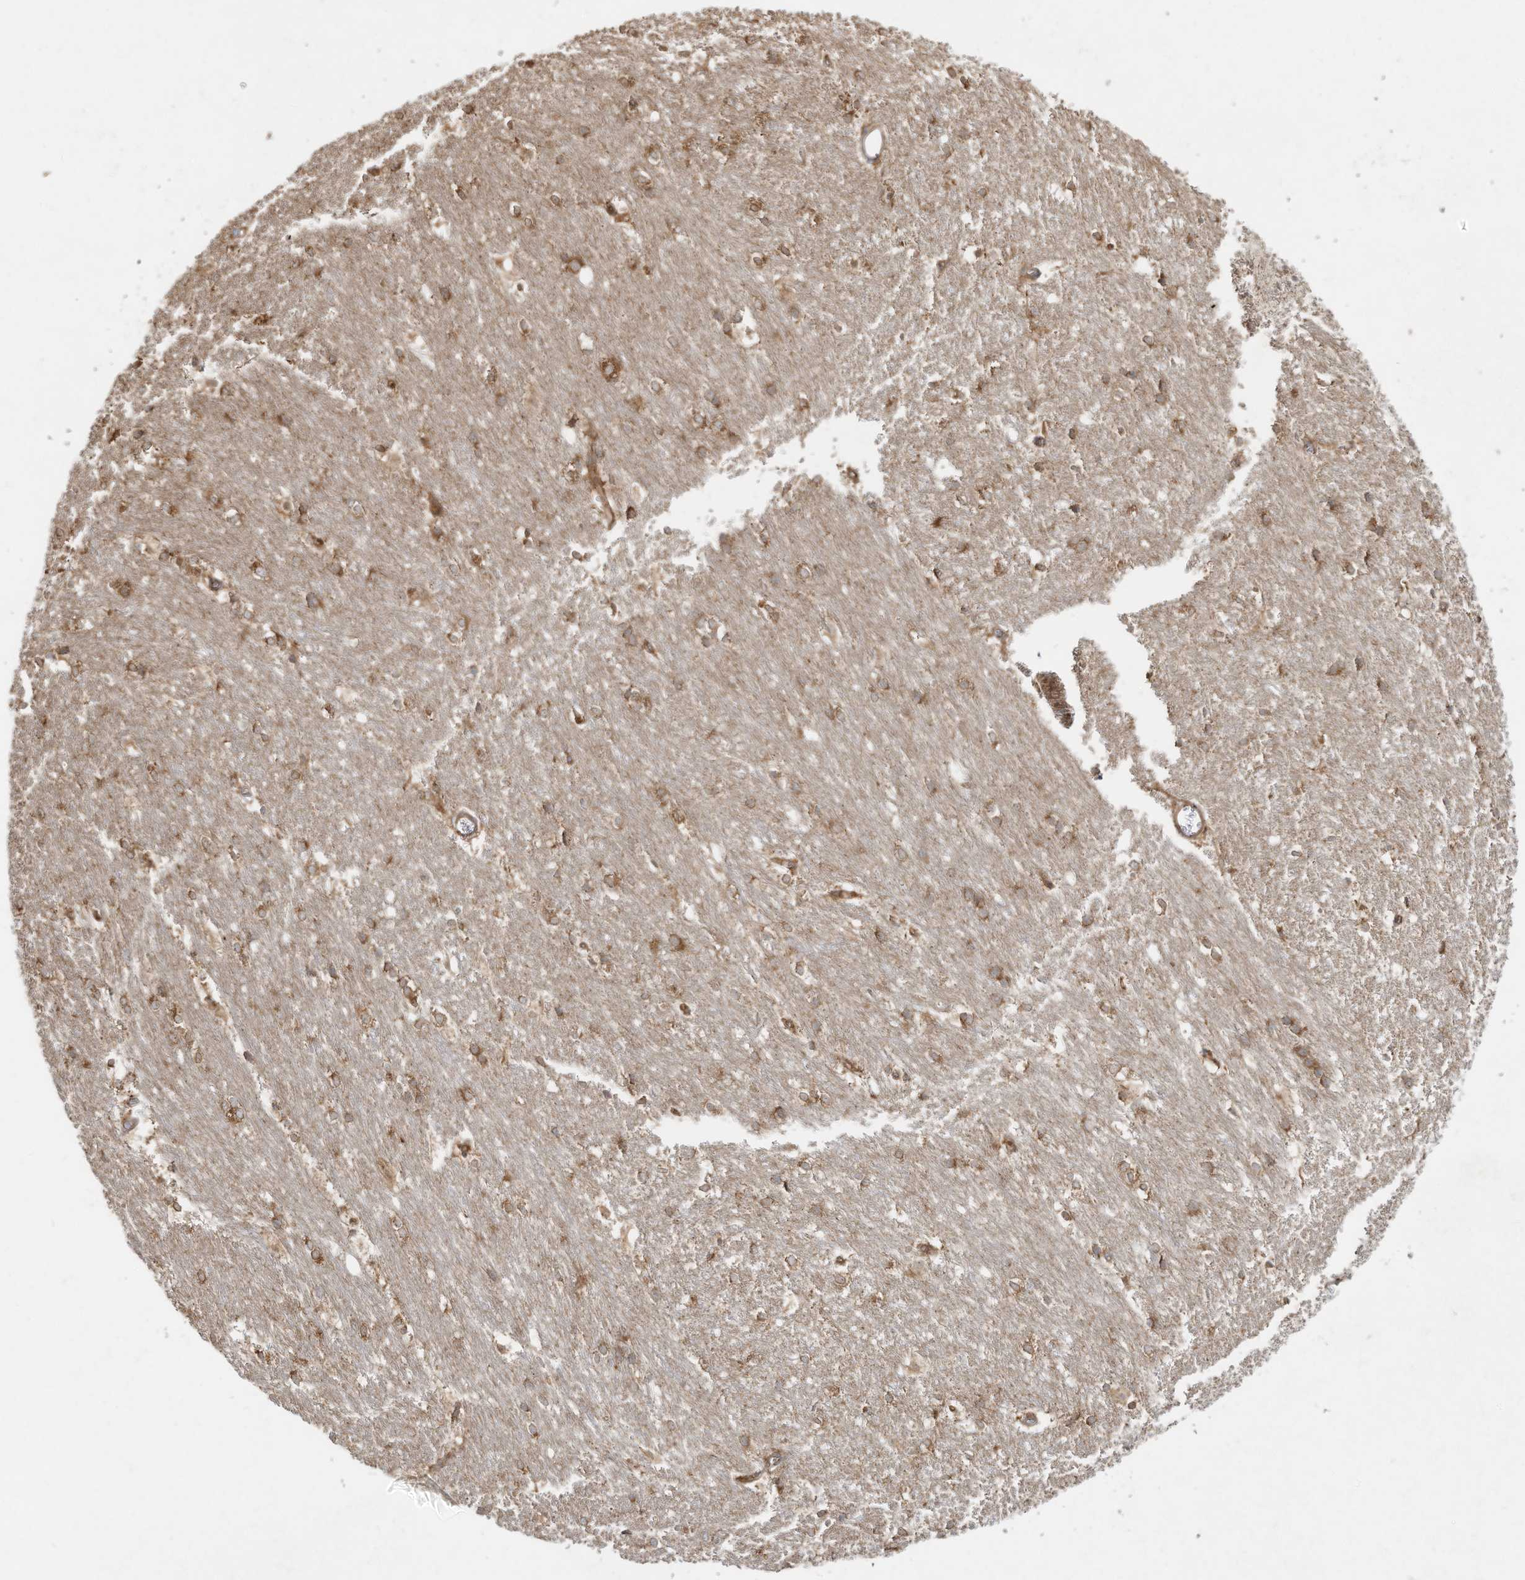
{"staining": {"intensity": "moderate", "quantity": "25%-75%", "location": "cytoplasmic/membranous"}, "tissue": "caudate", "cell_type": "Glial cells", "image_type": "normal", "snomed": [{"axis": "morphology", "description": "Normal tissue, NOS"}, {"axis": "topography", "description": "Lateral ventricle wall"}], "caption": "IHC image of unremarkable human caudate stained for a protein (brown), which displays medium levels of moderate cytoplasmic/membranous expression in approximately 25%-75% of glial cells.", "gene": "DYNC1I2", "patient": {"sex": "female", "age": 19}}